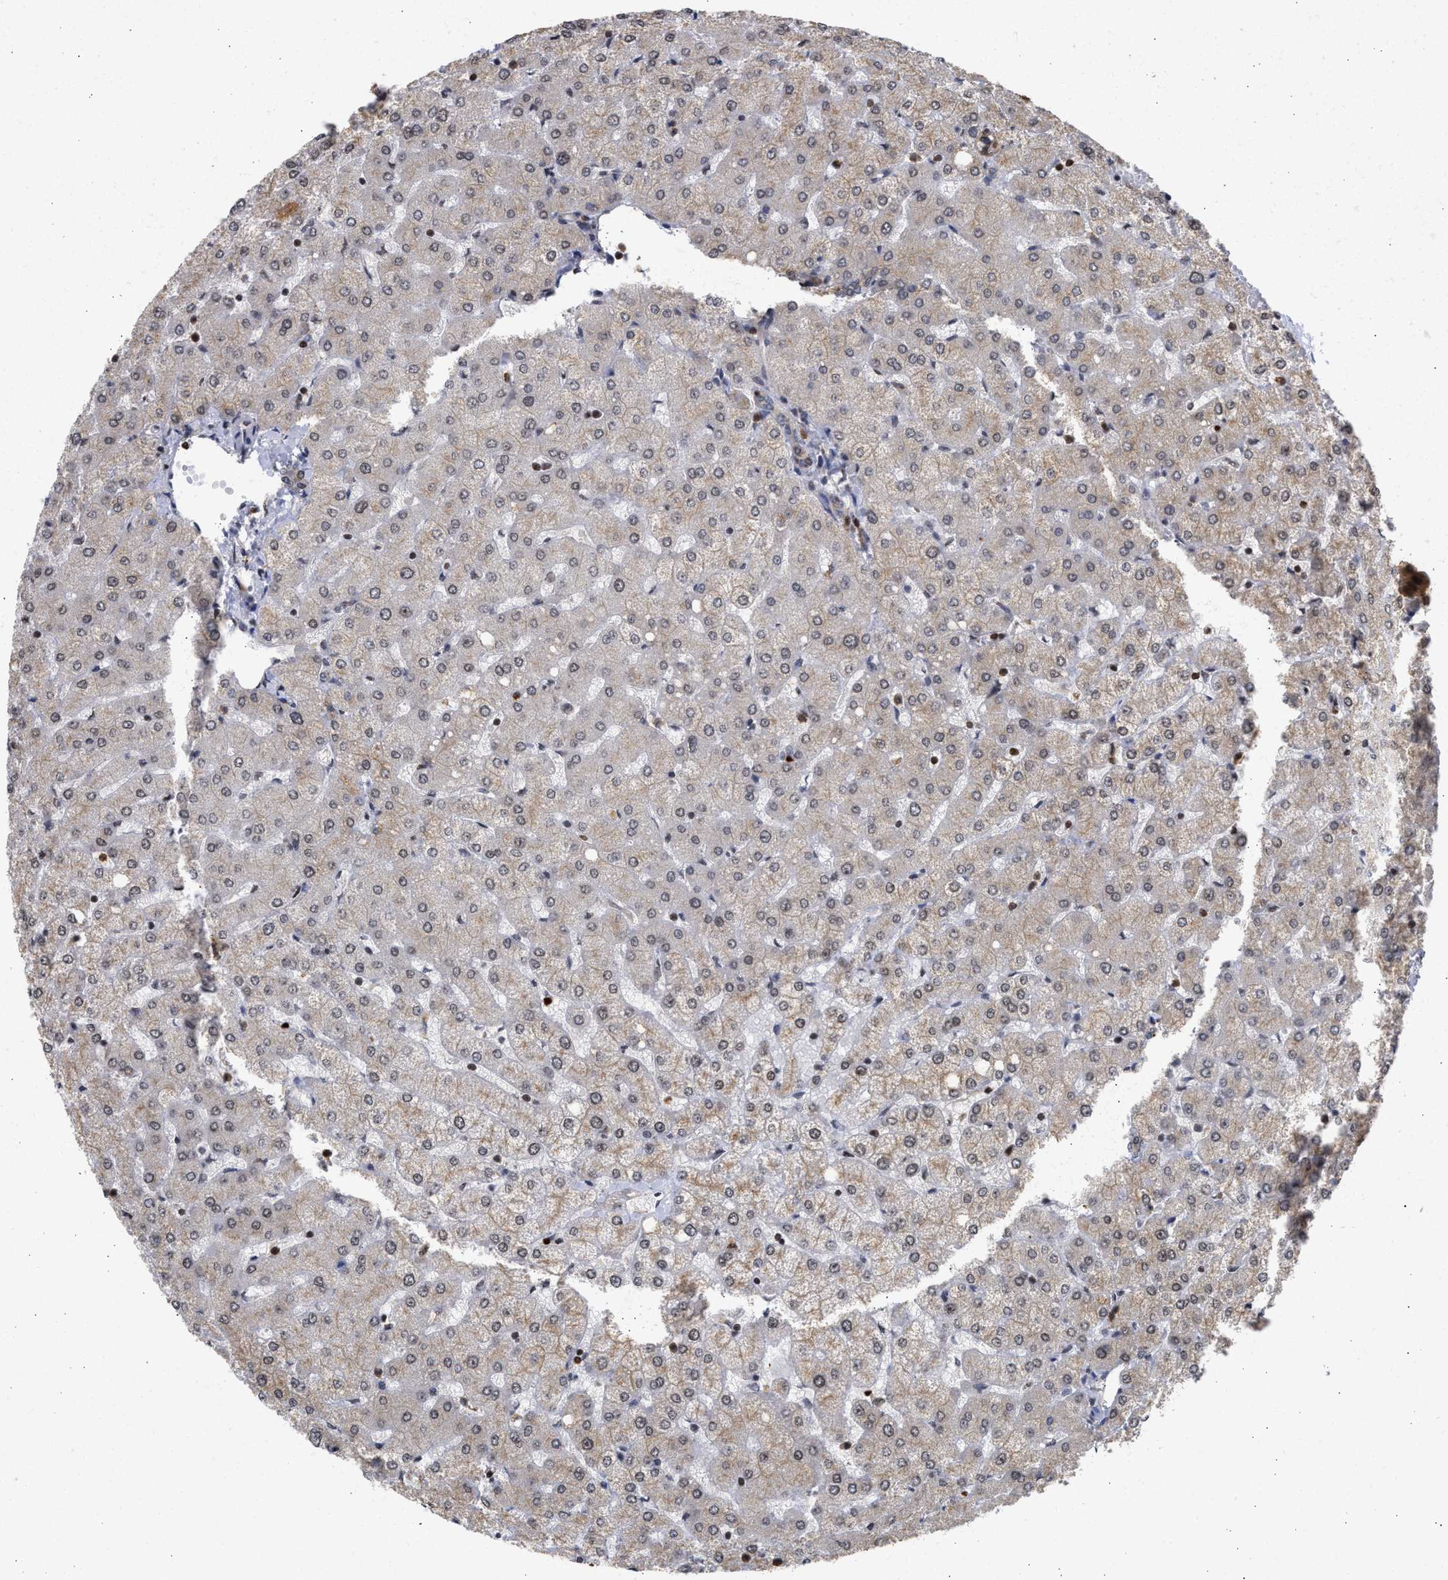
{"staining": {"intensity": "weak", "quantity": "<25%", "location": "nuclear"}, "tissue": "liver", "cell_type": "Cholangiocytes", "image_type": "normal", "snomed": [{"axis": "morphology", "description": "Normal tissue, NOS"}, {"axis": "topography", "description": "Liver"}], "caption": "The image exhibits no significant positivity in cholangiocytes of liver.", "gene": "ENSG00000142539", "patient": {"sex": "female", "age": 54}}